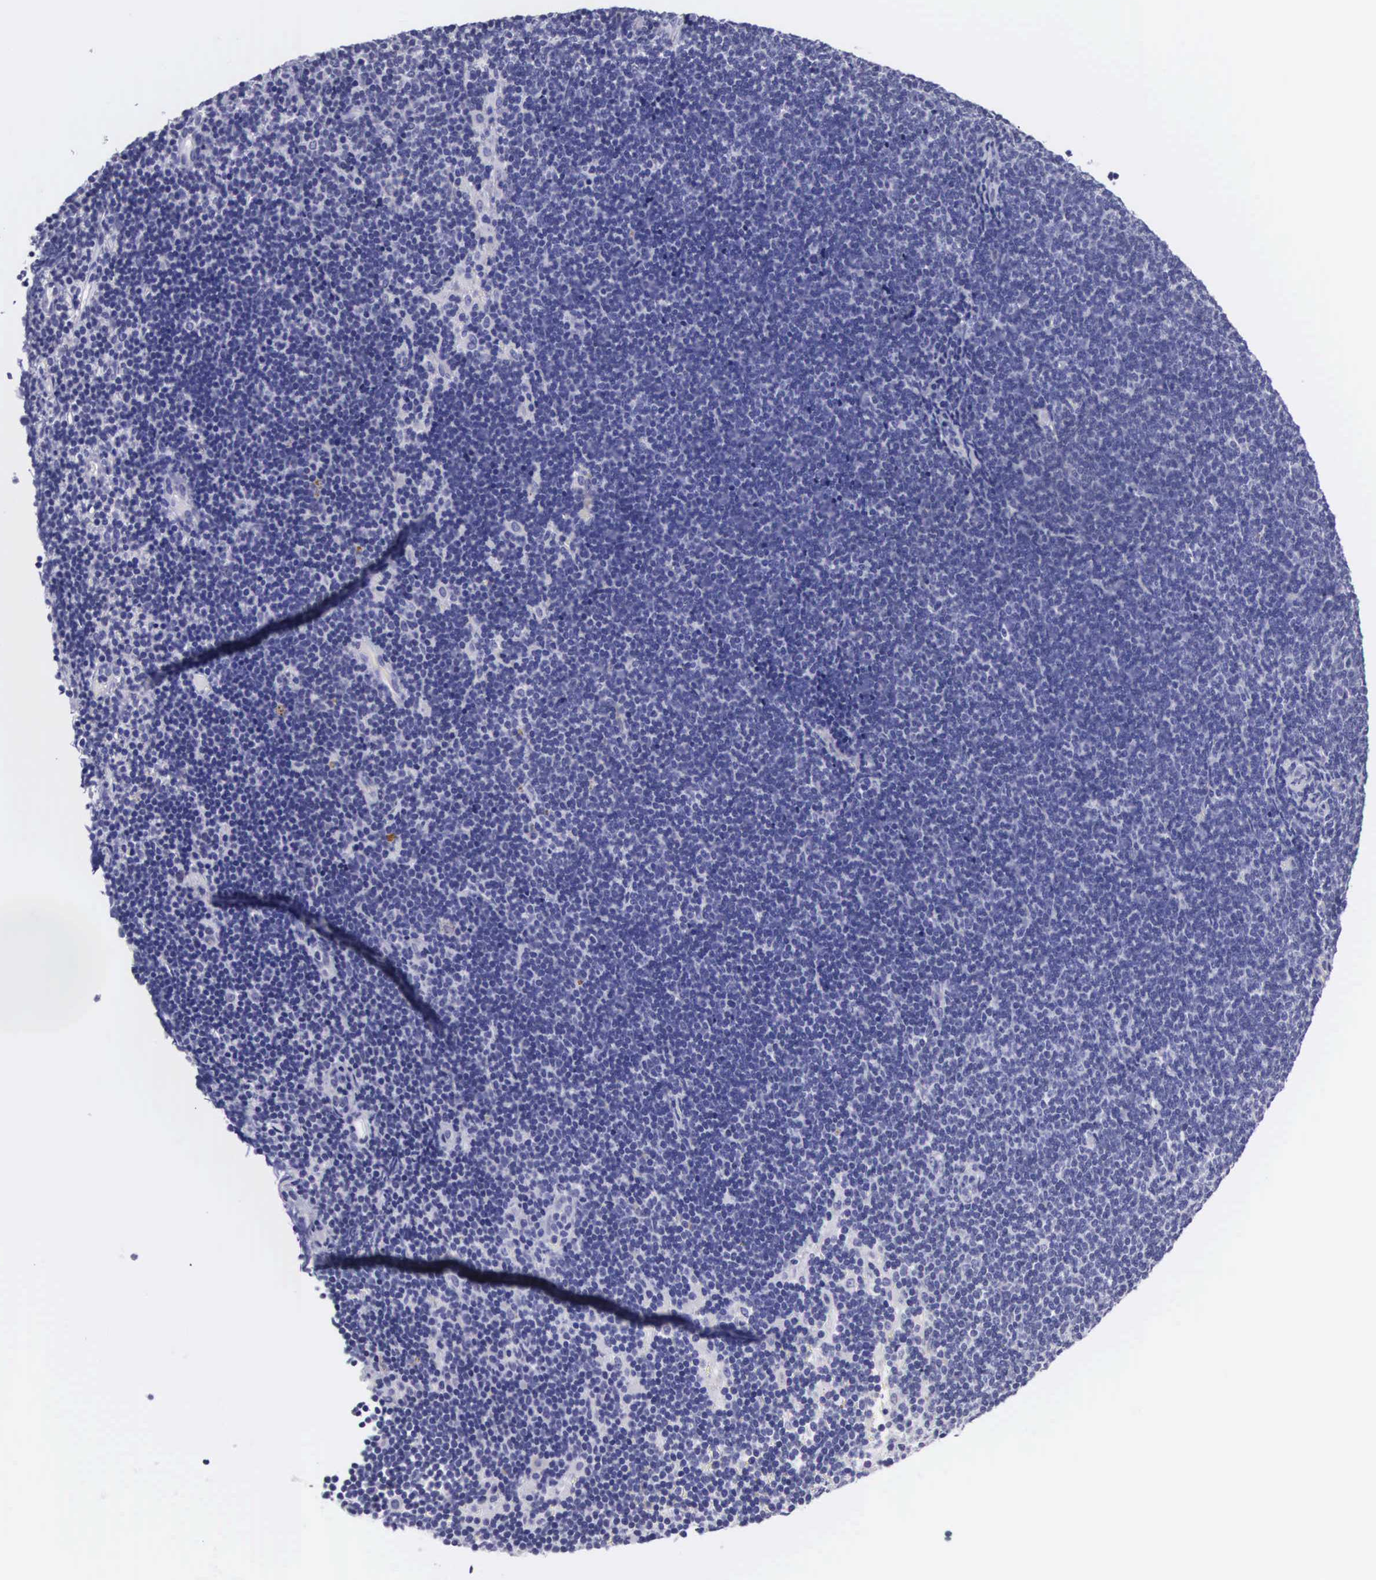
{"staining": {"intensity": "negative", "quantity": "none", "location": "none"}, "tissue": "lymphoma", "cell_type": "Tumor cells", "image_type": "cancer", "snomed": [{"axis": "morphology", "description": "Malignant lymphoma, non-Hodgkin's type, Low grade"}, {"axis": "topography", "description": "Lymph node"}], "caption": "The immunohistochemistry photomicrograph has no significant positivity in tumor cells of lymphoma tissue.", "gene": "SOX11", "patient": {"sex": "female", "age": 51}}